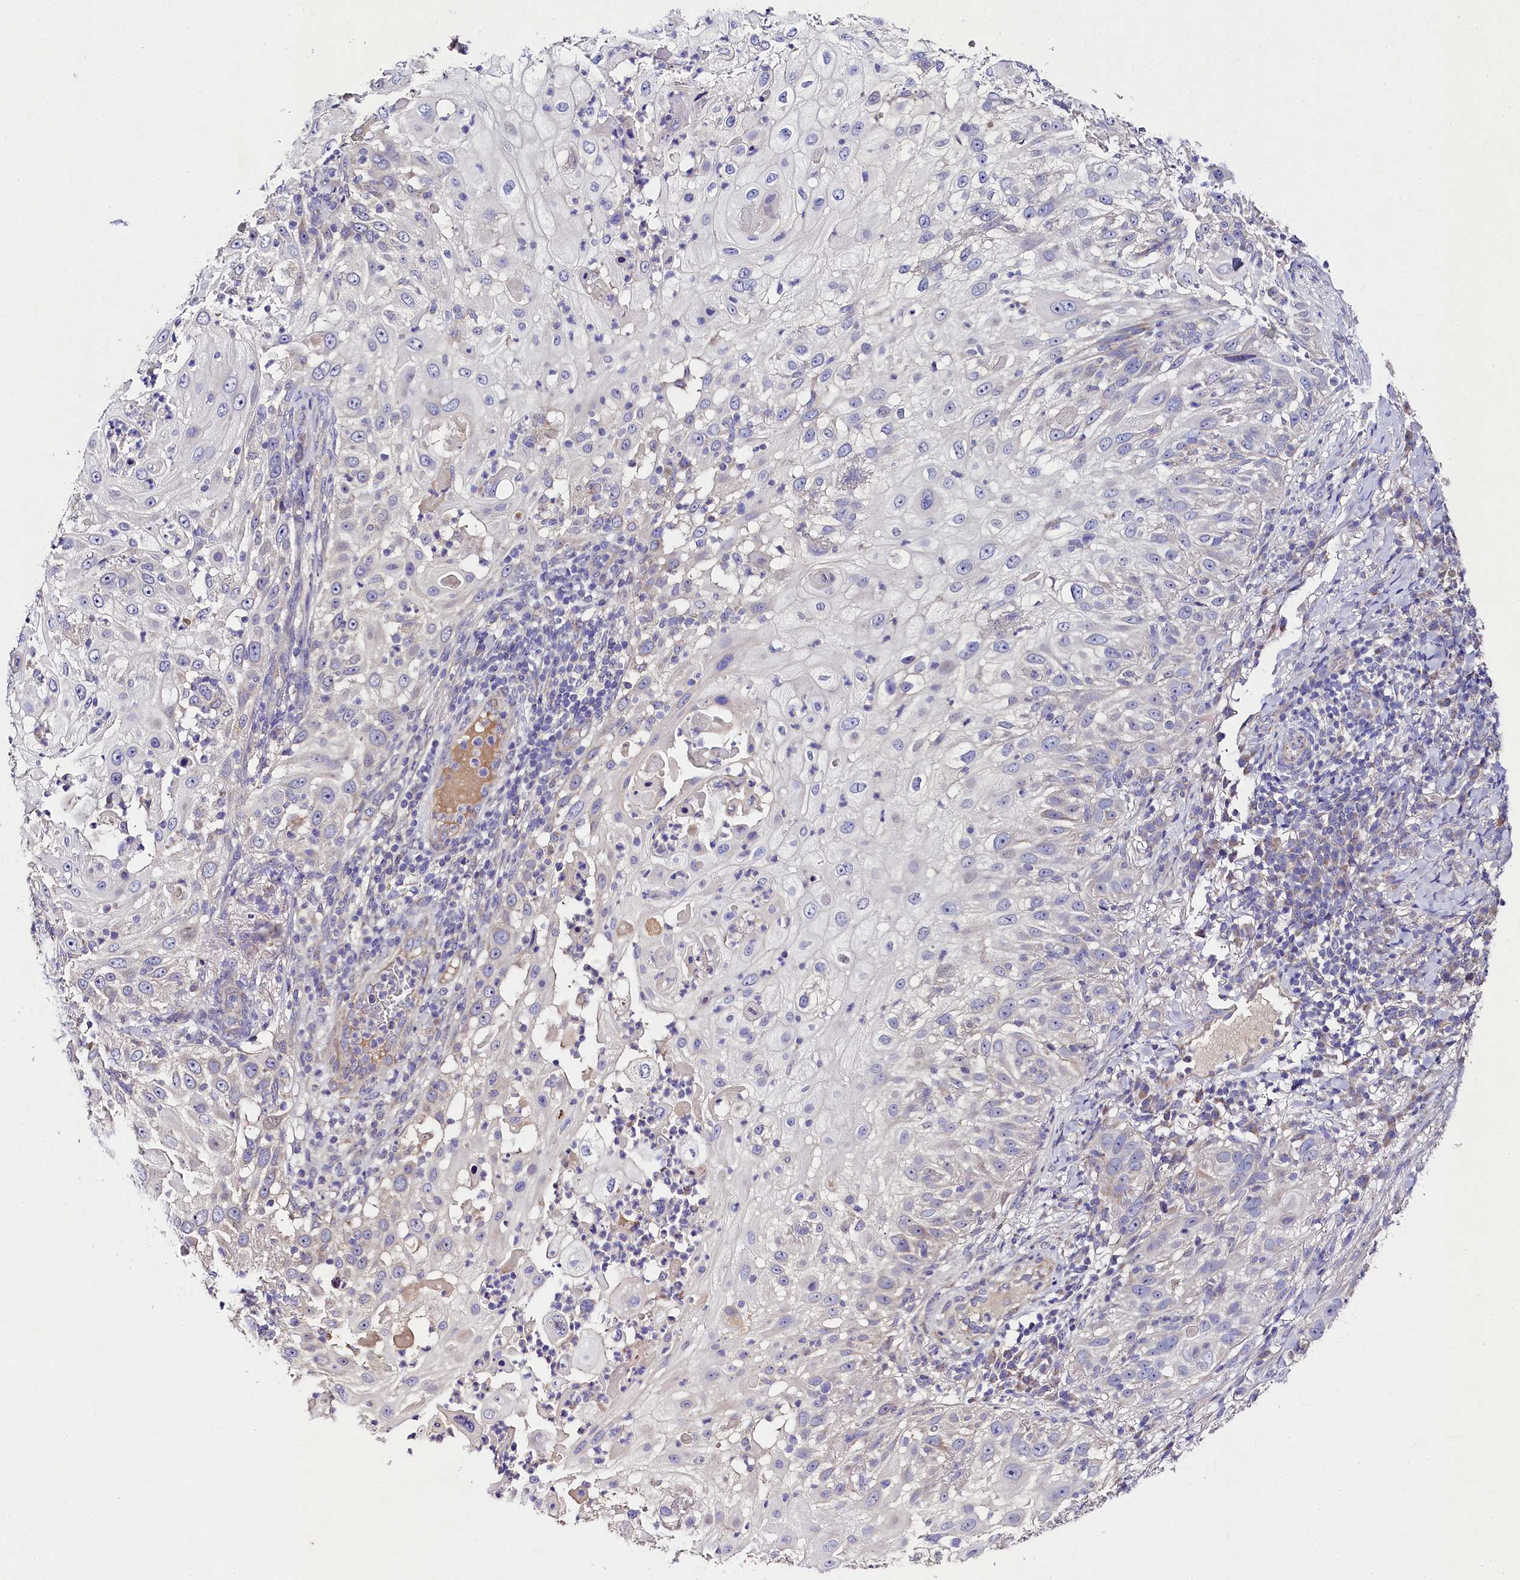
{"staining": {"intensity": "negative", "quantity": "none", "location": "none"}, "tissue": "skin cancer", "cell_type": "Tumor cells", "image_type": "cancer", "snomed": [{"axis": "morphology", "description": "Squamous cell carcinoma, NOS"}, {"axis": "topography", "description": "Skin"}], "caption": "Histopathology image shows no significant protein positivity in tumor cells of skin cancer (squamous cell carcinoma).", "gene": "FXYD6", "patient": {"sex": "female", "age": 44}}